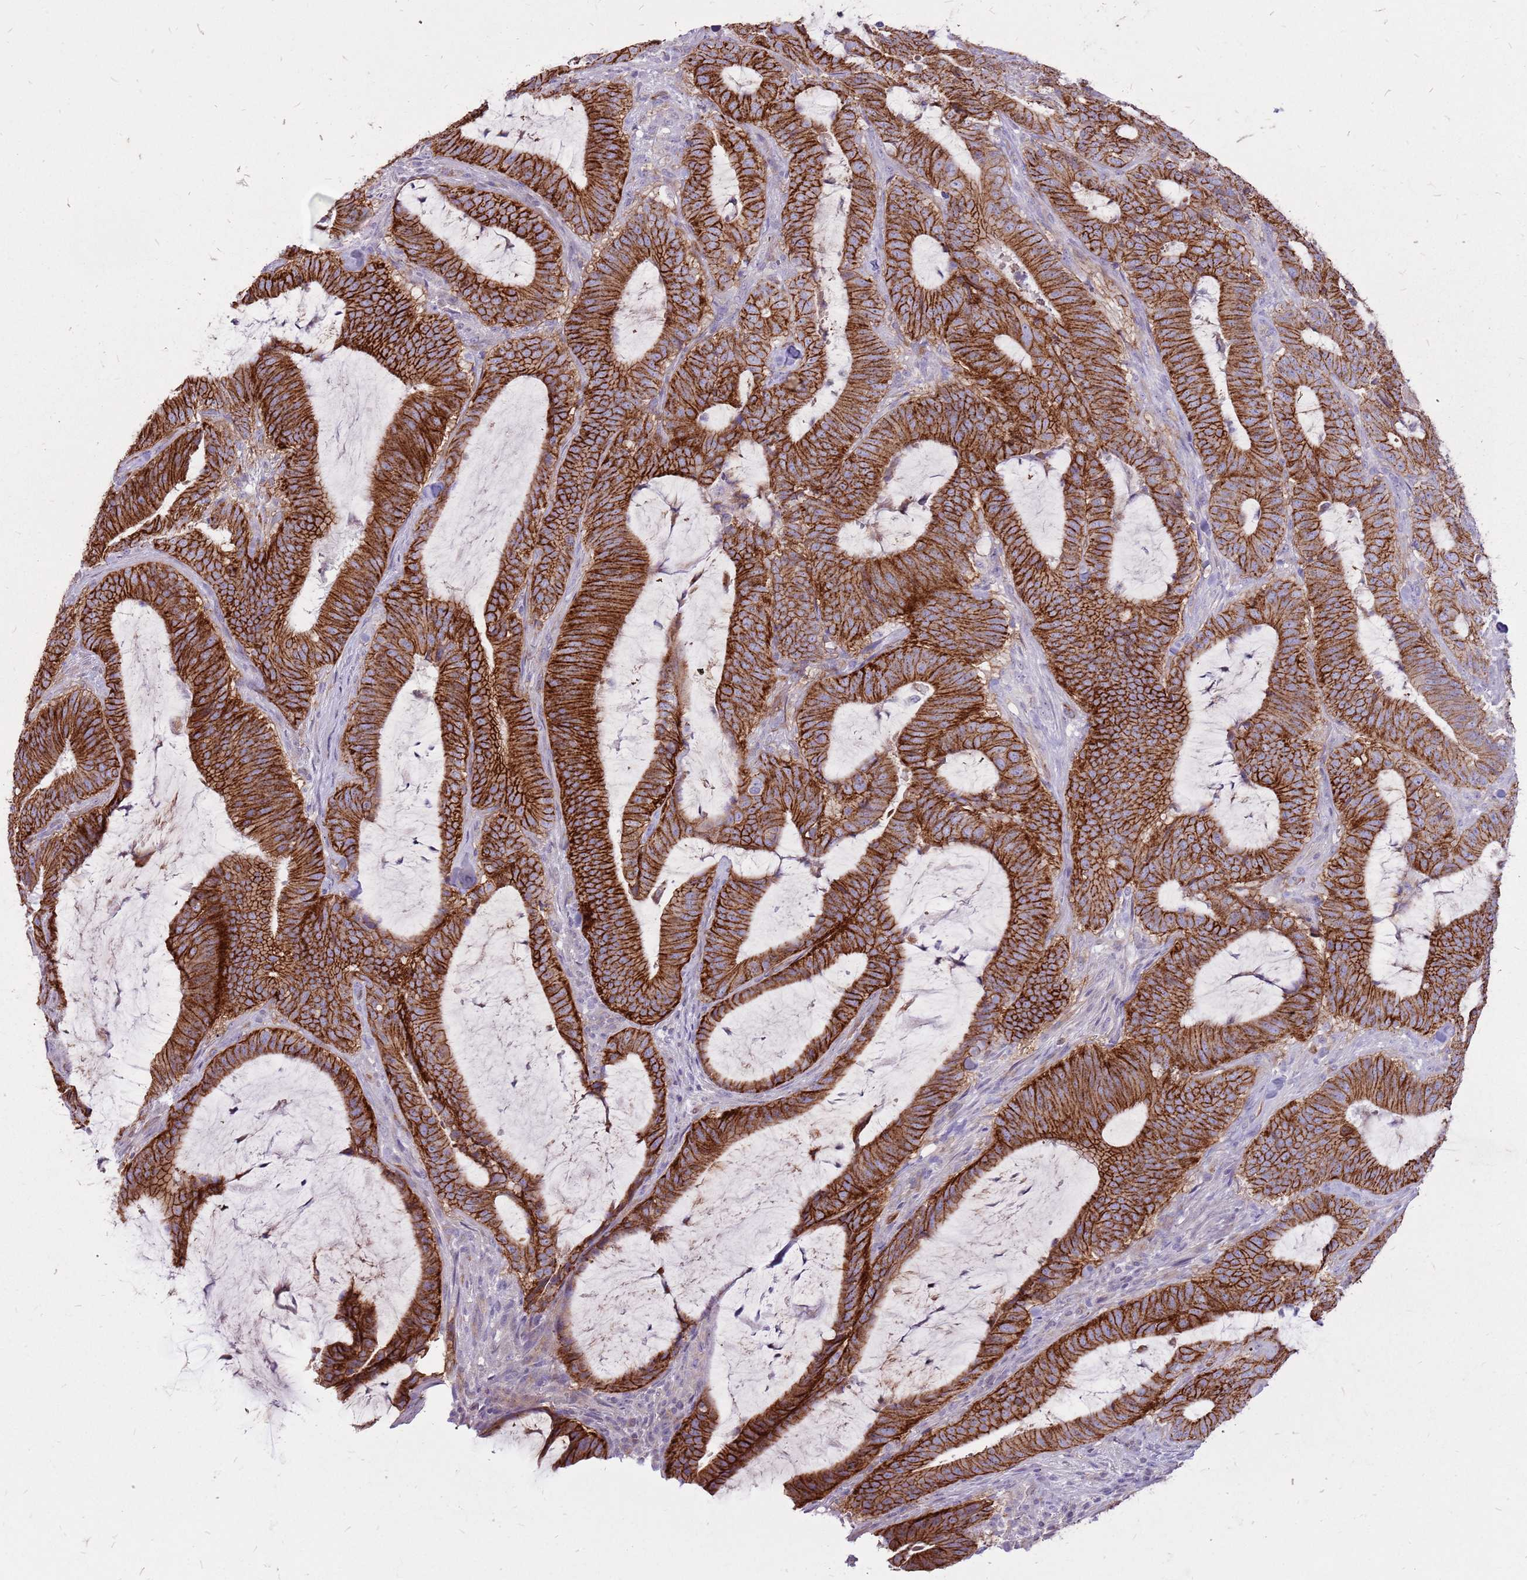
{"staining": {"intensity": "strong", "quantity": ">75%", "location": "cytoplasmic/membranous"}, "tissue": "colorectal cancer", "cell_type": "Tumor cells", "image_type": "cancer", "snomed": [{"axis": "morphology", "description": "Adenocarcinoma, NOS"}, {"axis": "topography", "description": "Colon"}], "caption": "DAB immunohistochemical staining of human colorectal cancer reveals strong cytoplasmic/membranous protein expression in about >75% of tumor cells. (IHC, brightfield microscopy, high magnification).", "gene": "WDR90", "patient": {"sex": "female", "age": 43}}